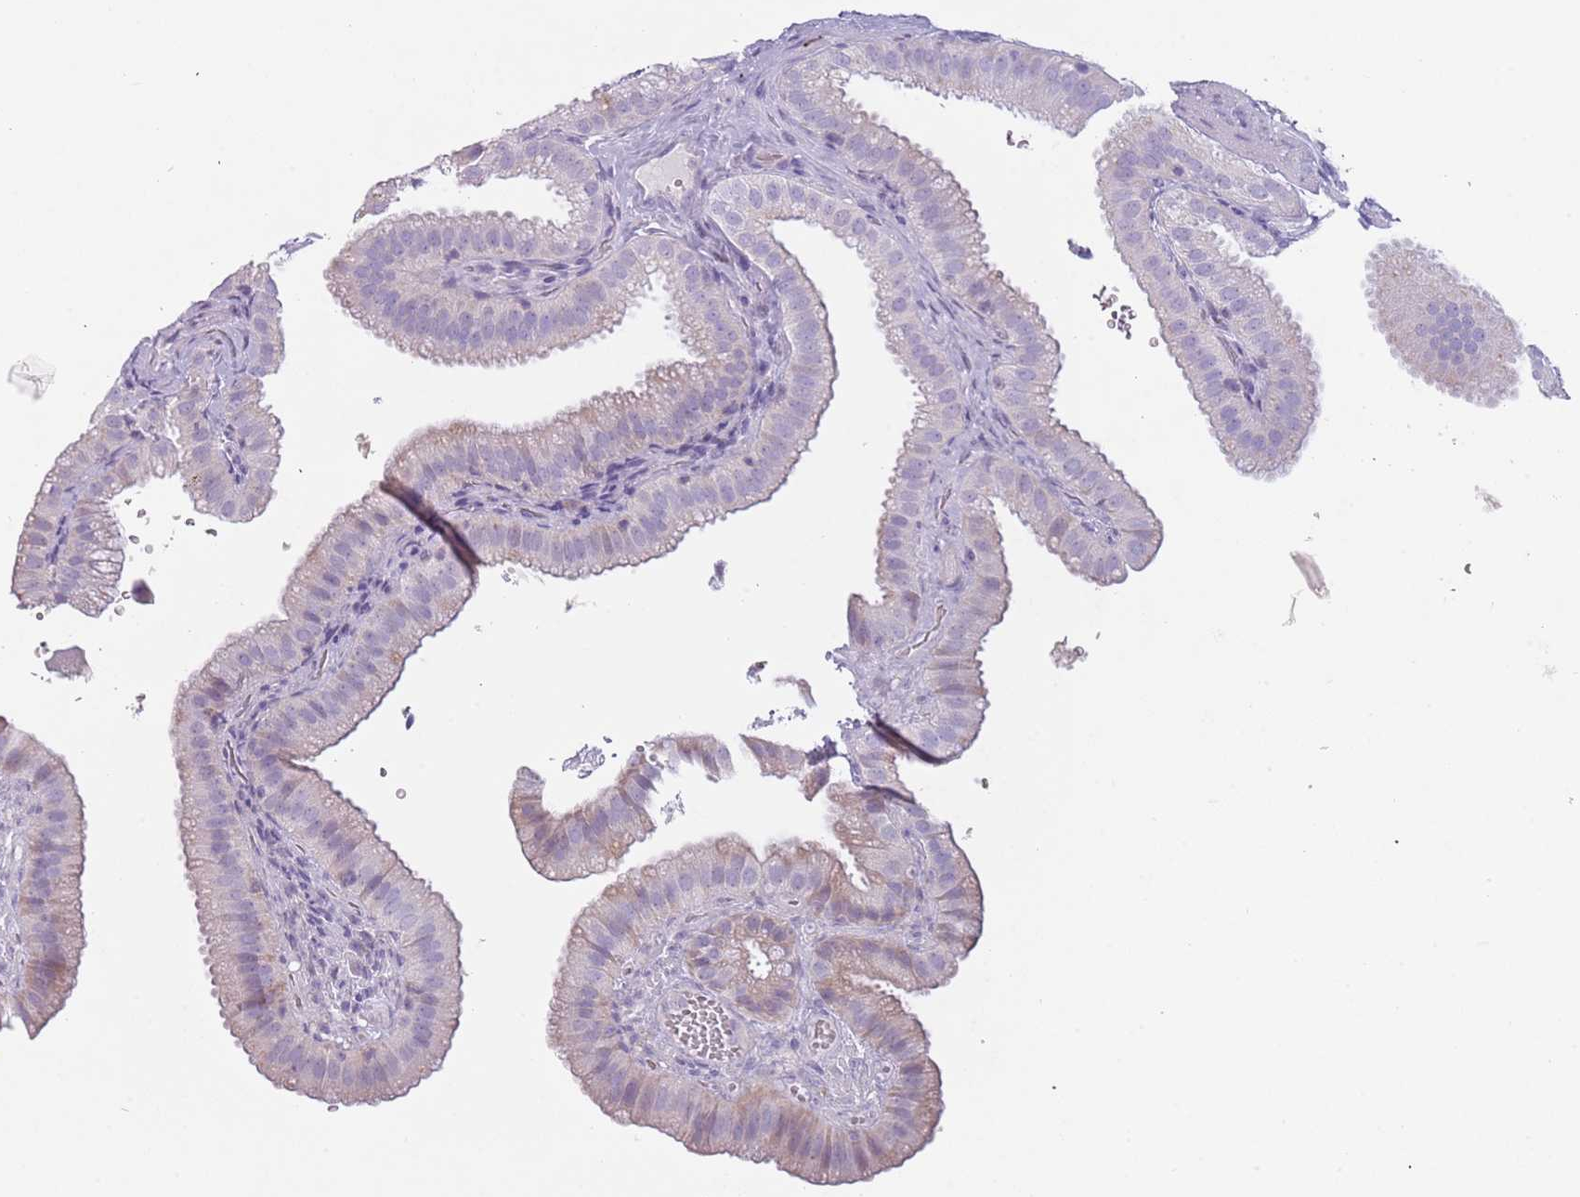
{"staining": {"intensity": "negative", "quantity": "none", "location": "none"}, "tissue": "gallbladder", "cell_type": "Glandular cells", "image_type": "normal", "snomed": [{"axis": "morphology", "description": "Normal tissue, NOS"}, {"axis": "topography", "description": "Gallbladder"}], "caption": "IHC of unremarkable gallbladder exhibits no positivity in glandular cells. (DAB immunohistochemistry, high magnification).", "gene": "NWD2", "patient": {"sex": "female", "age": 61}}